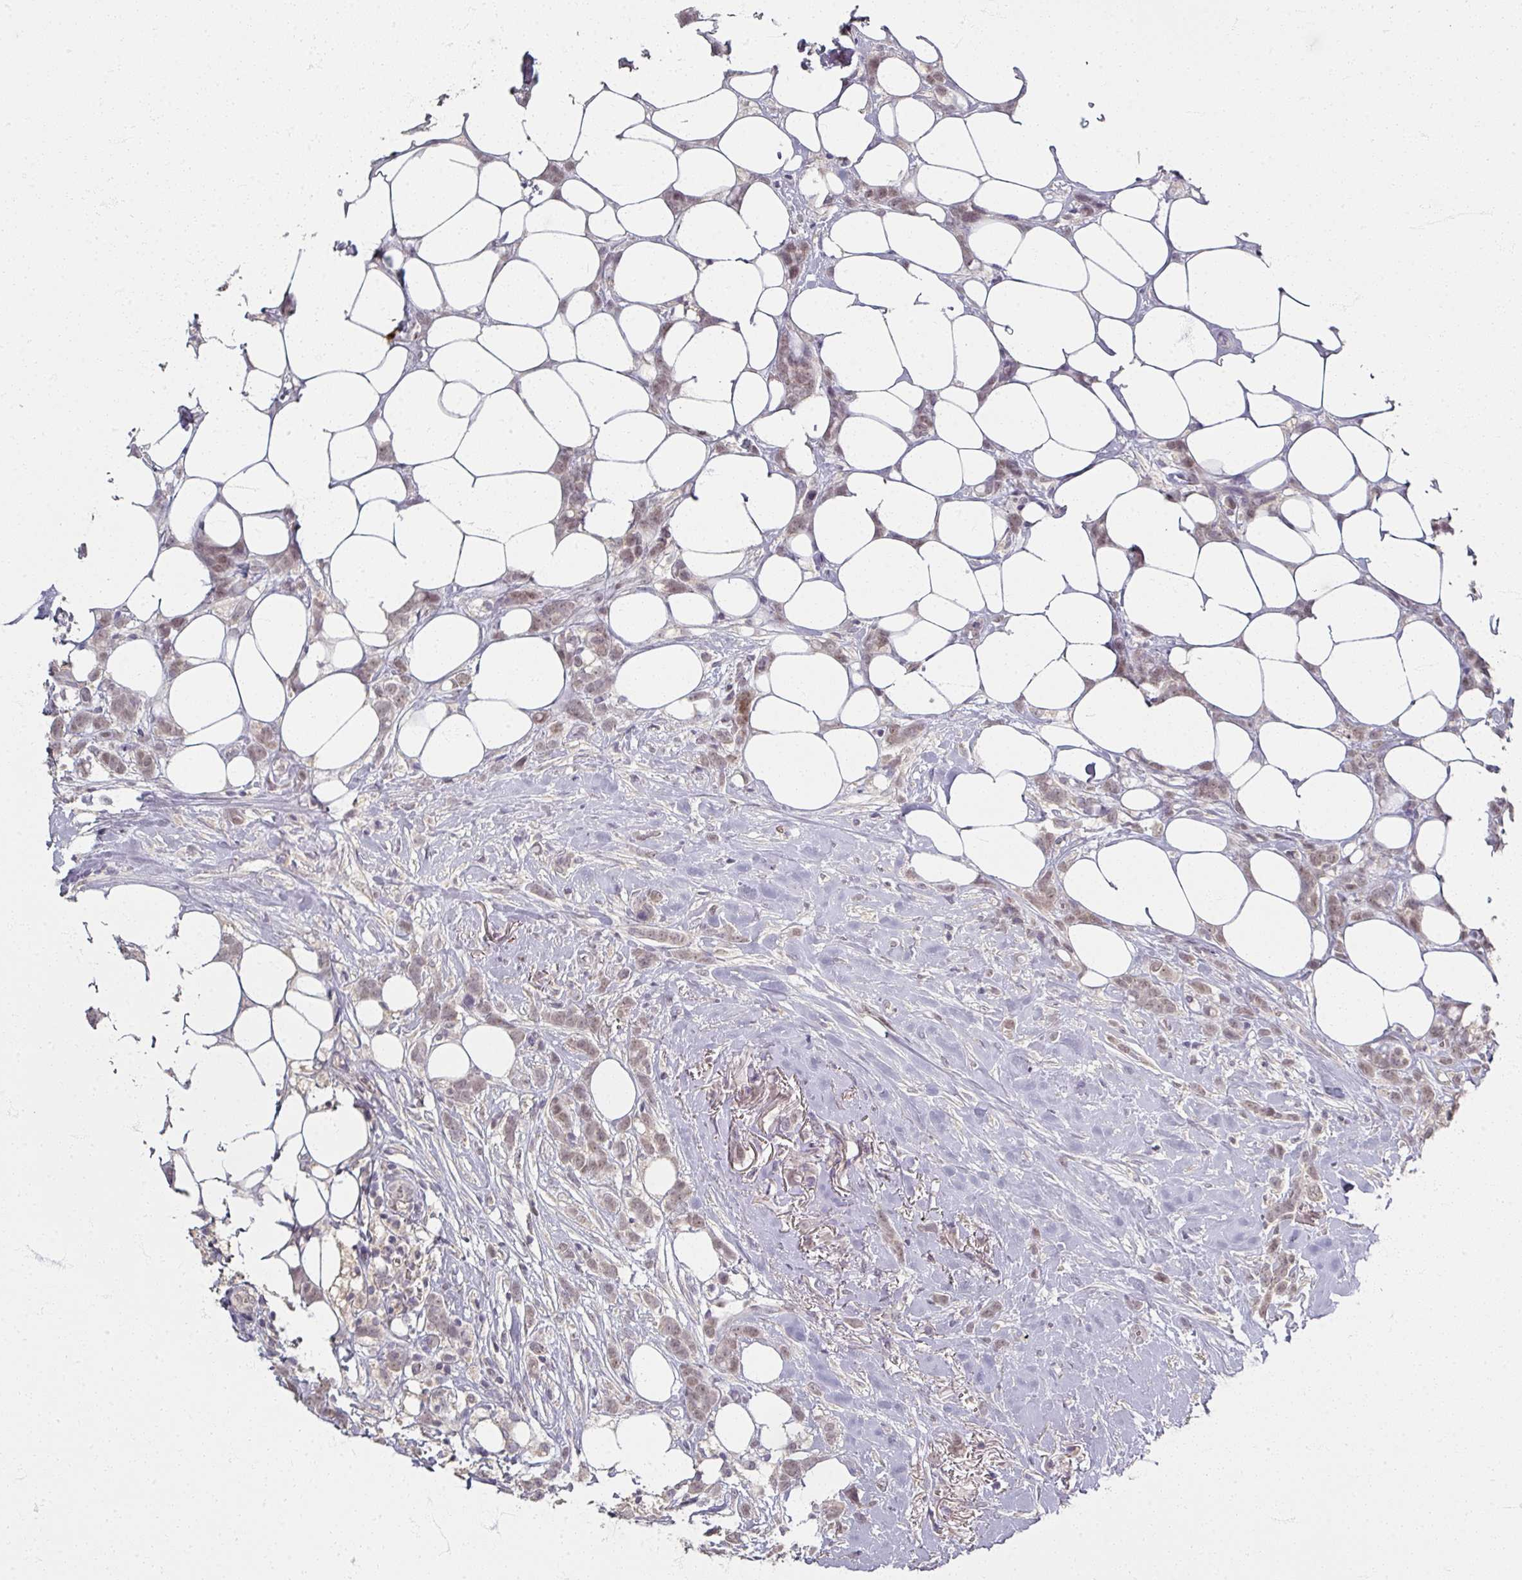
{"staining": {"intensity": "weak", "quantity": "25%-75%", "location": "nuclear"}, "tissue": "breast cancer", "cell_type": "Tumor cells", "image_type": "cancer", "snomed": [{"axis": "morphology", "description": "Duct carcinoma"}, {"axis": "topography", "description": "Breast"}], "caption": "Breast infiltrating ductal carcinoma stained with DAB IHC shows low levels of weak nuclear positivity in approximately 25%-75% of tumor cells.", "gene": "SOX11", "patient": {"sex": "female", "age": 80}}